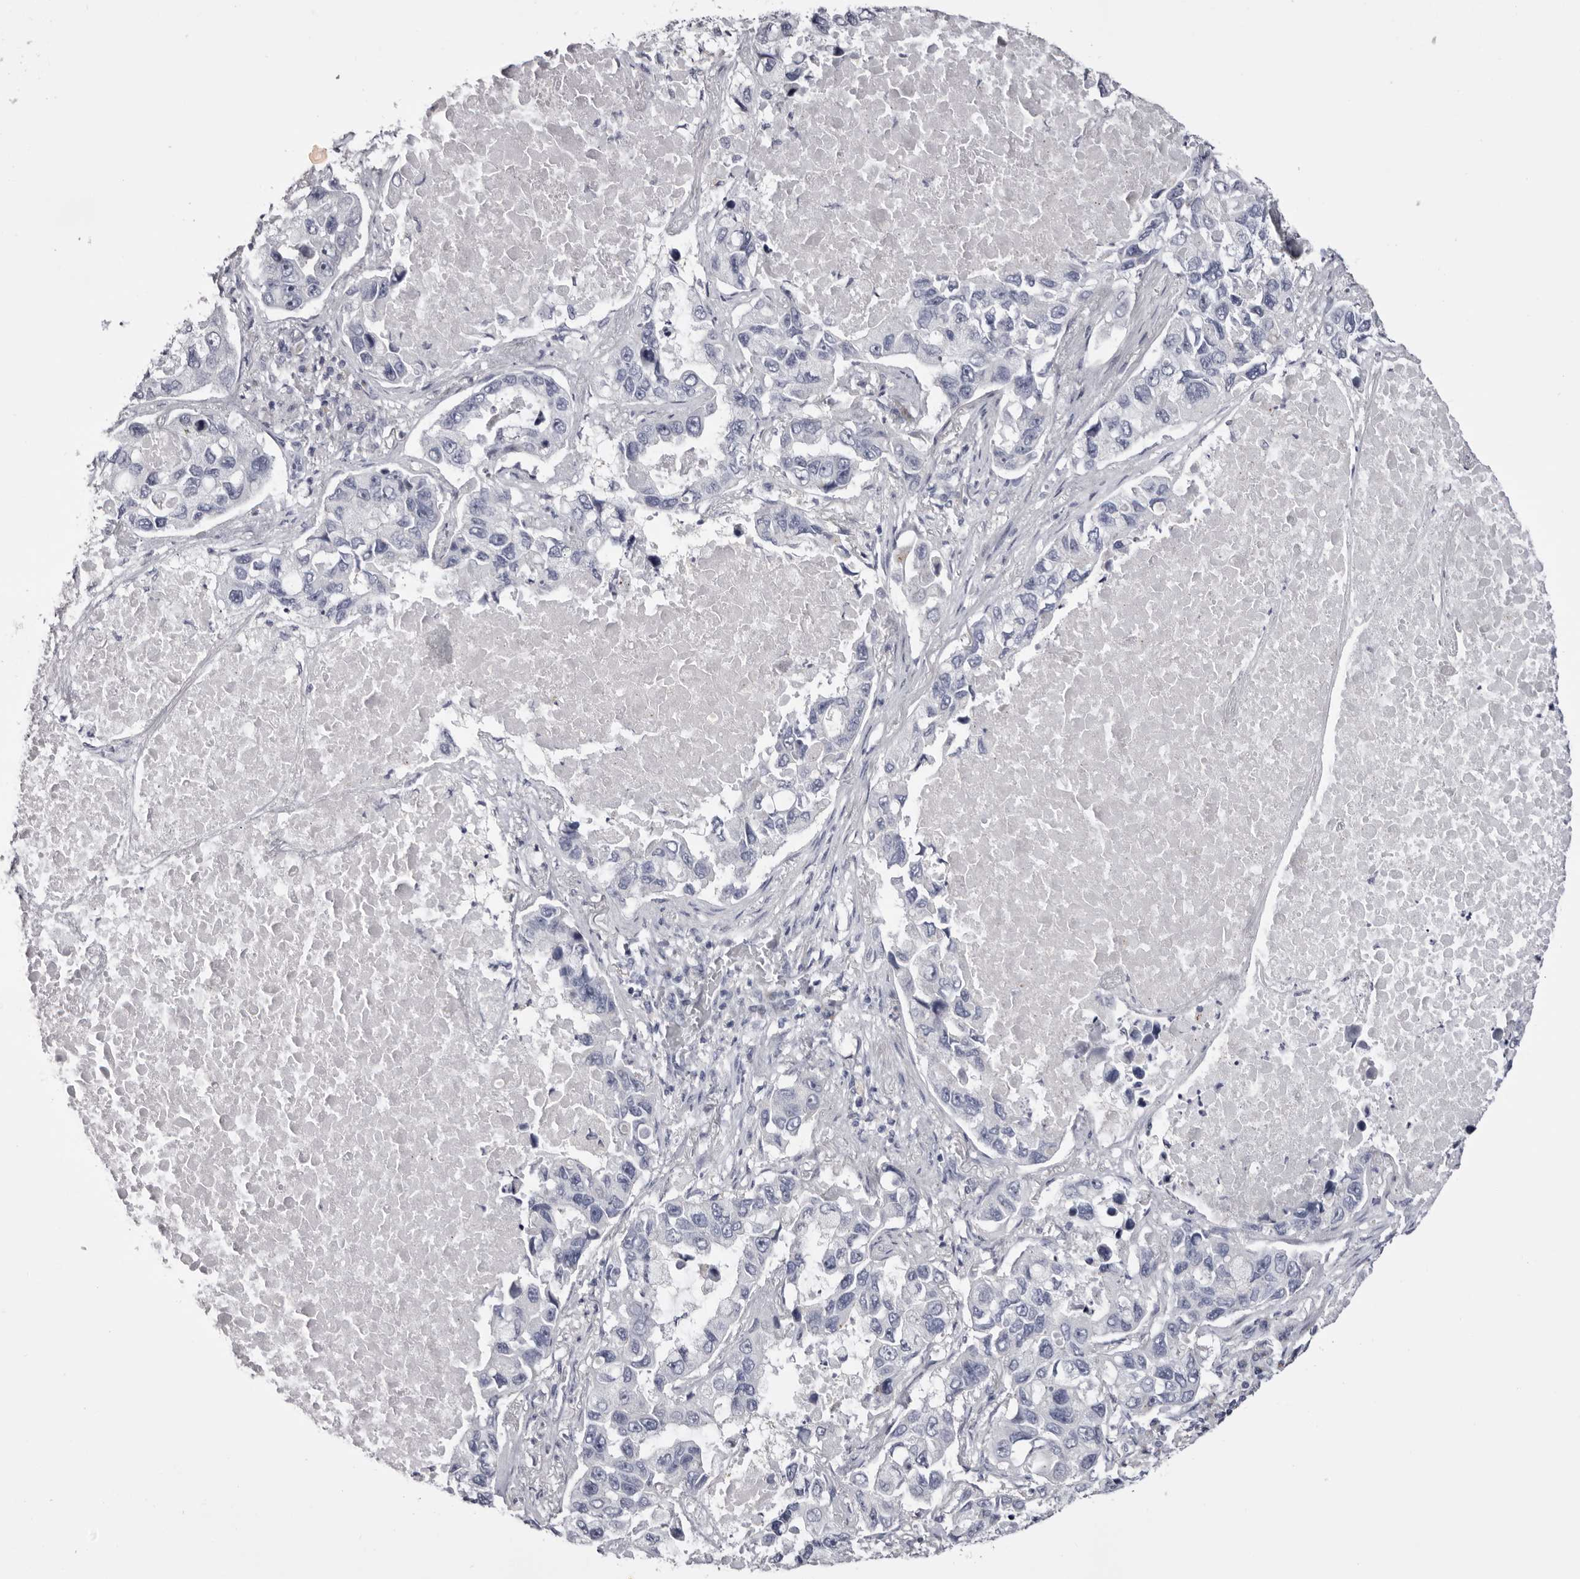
{"staining": {"intensity": "negative", "quantity": "none", "location": "none"}, "tissue": "lung cancer", "cell_type": "Tumor cells", "image_type": "cancer", "snomed": [{"axis": "morphology", "description": "Adenocarcinoma, NOS"}, {"axis": "topography", "description": "Lung"}], "caption": "An immunohistochemistry photomicrograph of lung cancer (adenocarcinoma) is shown. There is no staining in tumor cells of lung cancer (adenocarcinoma).", "gene": "CASQ1", "patient": {"sex": "male", "age": 64}}